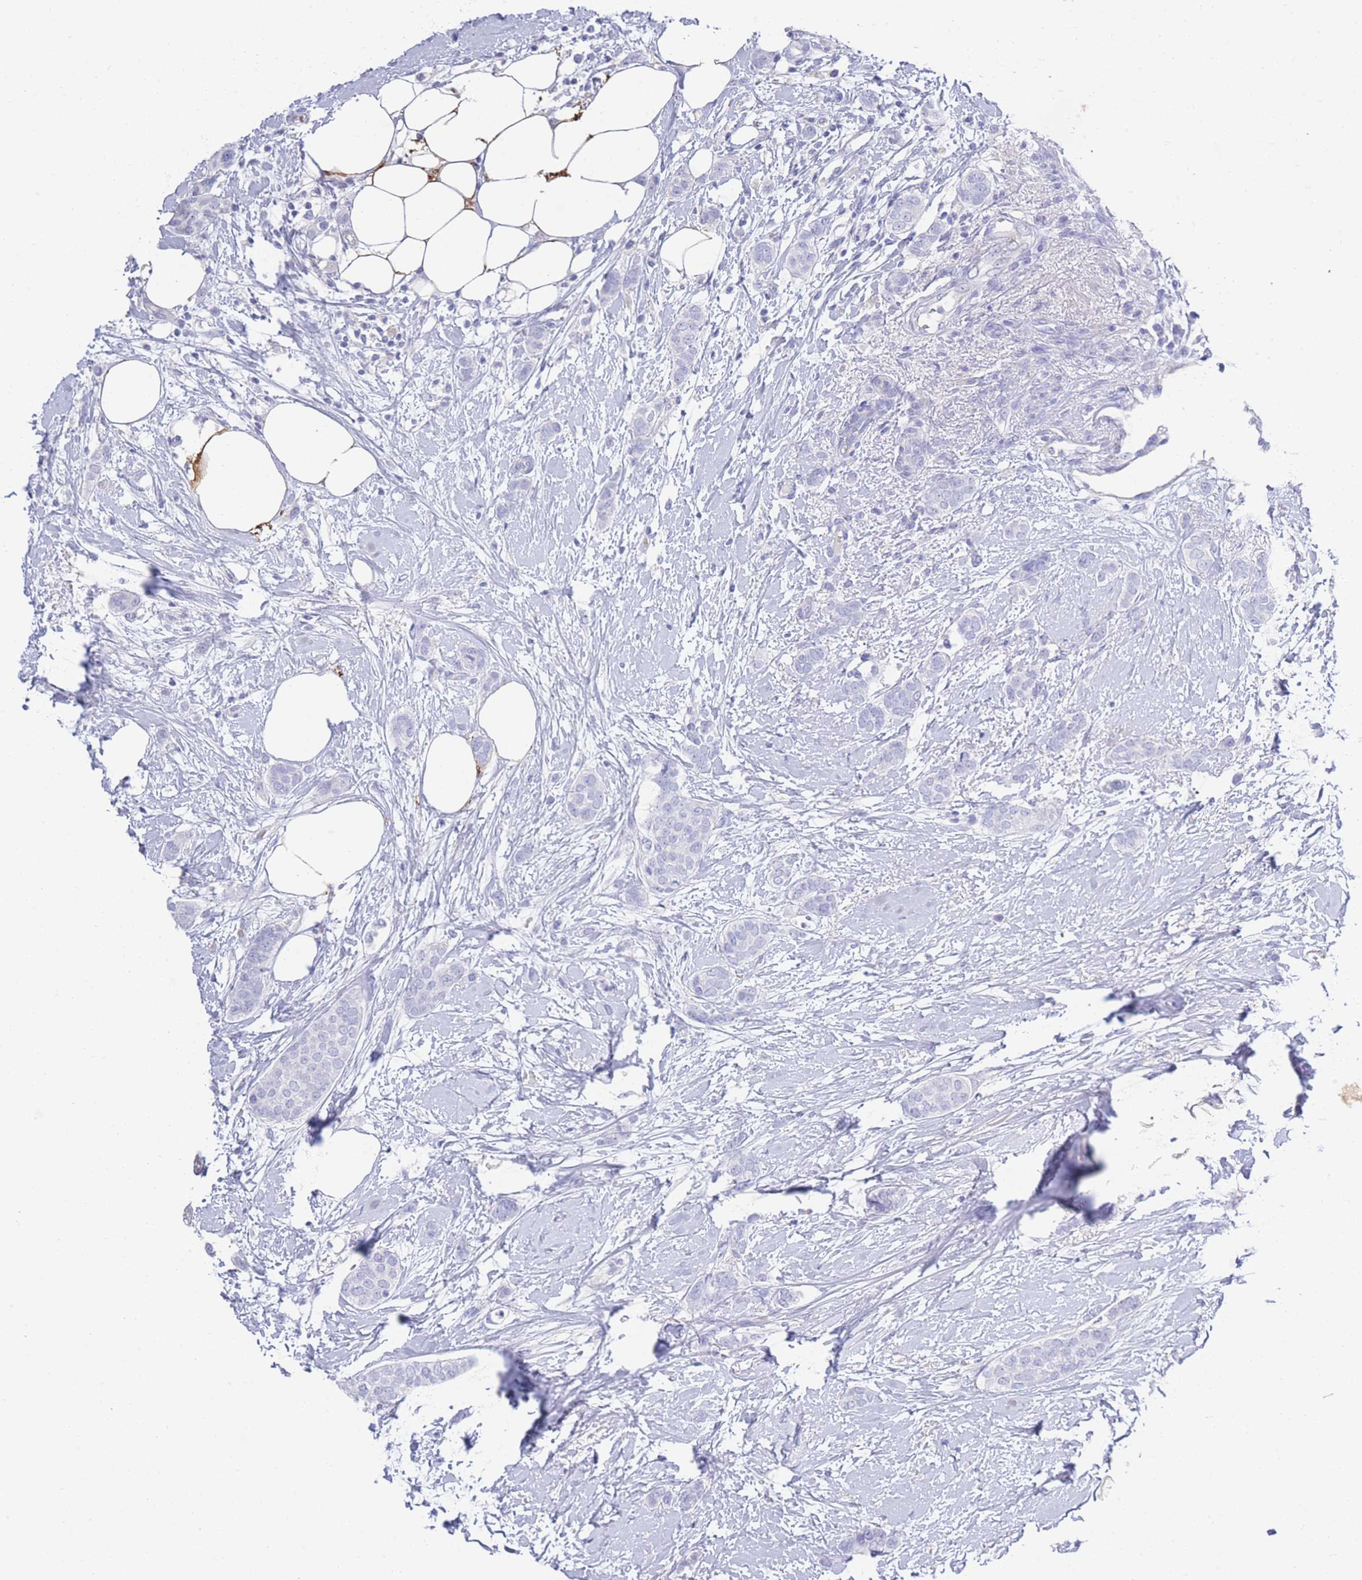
{"staining": {"intensity": "negative", "quantity": "none", "location": "none"}, "tissue": "breast cancer", "cell_type": "Tumor cells", "image_type": "cancer", "snomed": [{"axis": "morphology", "description": "Duct carcinoma"}, {"axis": "topography", "description": "Breast"}], "caption": "The histopathology image demonstrates no significant expression in tumor cells of breast cancer (intraductal carcinoma).", "gene": "LRRC37A", "patient": {"sex": "female", "age": 72}}